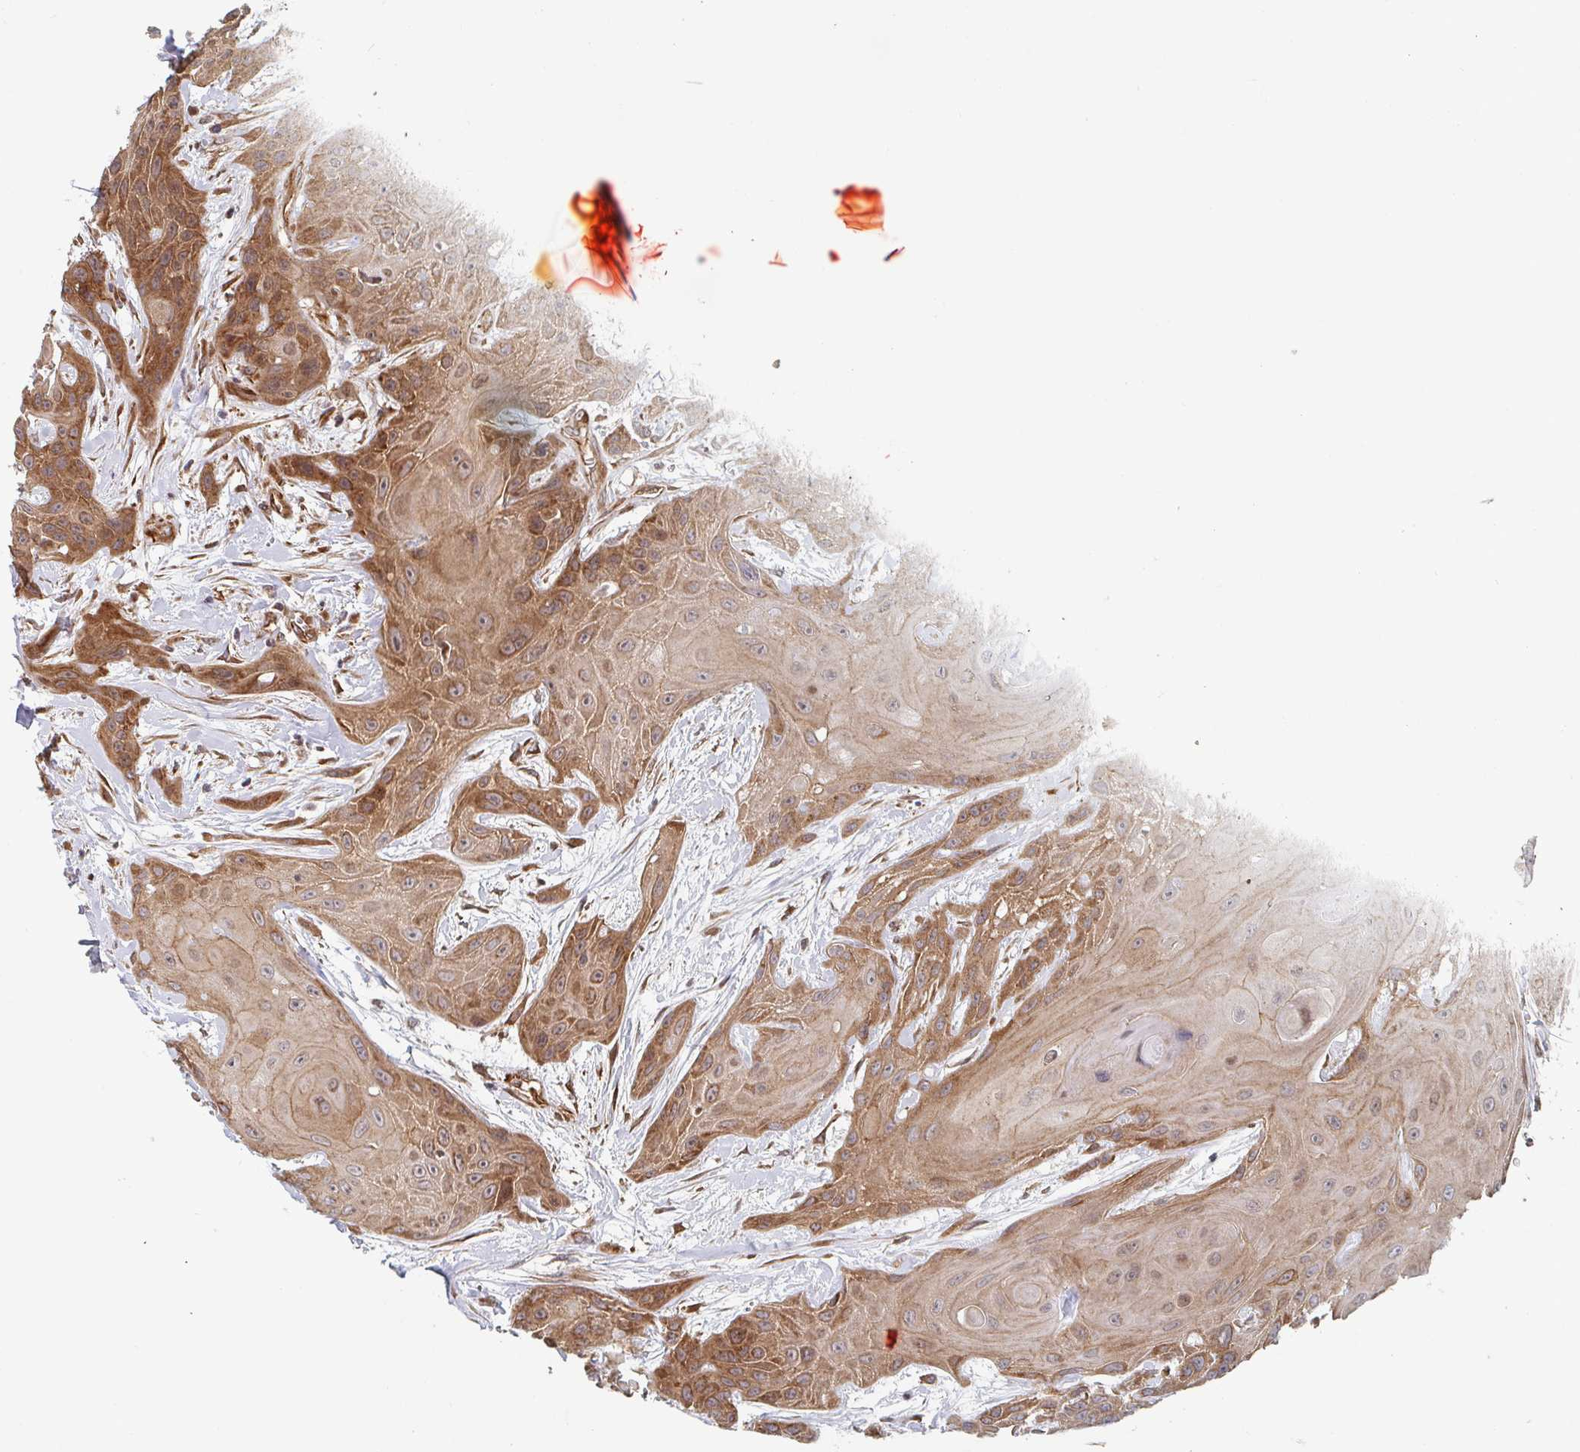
{"staining": {"intensity": "moderate", "quantity": ">75%", "location": "cytoplasmic/membranous"}, "tissue": "head and neck cancer", "cell_type": "Tumor cells", "image_type": "cancer", "snomed": [{"axis": "morphology", "description": "Squamous cell carcinoma, NOS"}, {"axis": "topography", "description": "Head-Neck"}], "caption": "Brown immunohistochemical staining in squamous cell carcinoma (head and neck) exhibits moderate cytoplasmic/membranous positivity in approximately >75% of tumor cells.", "gene": "DVL3", "patient": {"sex": "female", "age": 73}}